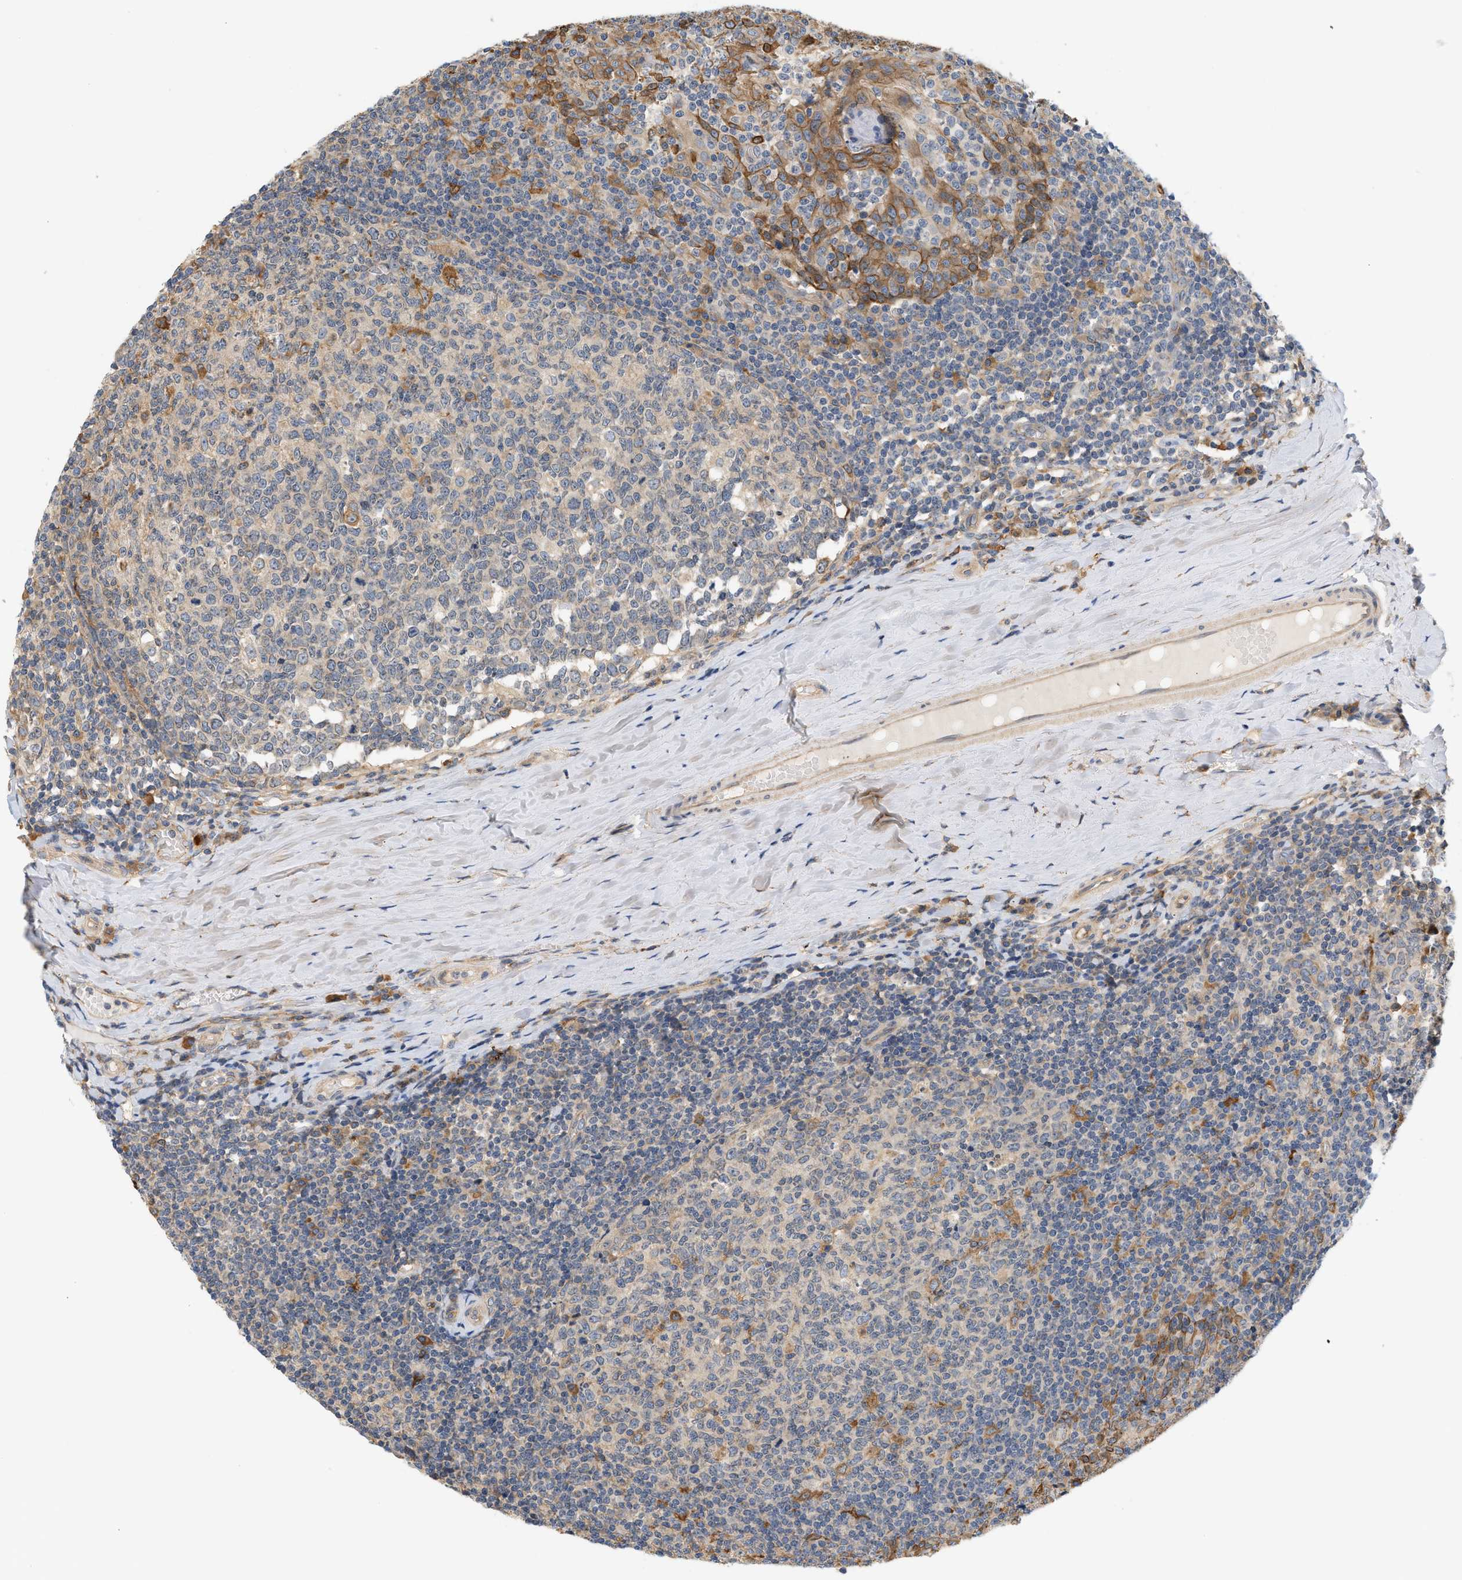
{"staining": {"intensity": "moderate", "quantity": "<25%", "location": "cytoplasmic/membranous"}, "tissue": "tonsil", "cell_type": "Germinal center cells", "image_type": "normal", "snomed": [{"axis": "morphology", "description": "Normal tissue, NOS"}, {"axis": "topography", "description": "Tonsil"}], "caption": "Tonsil stained with DAB IHC displays low levels of moderate cytoplasmic/membranous expression in approximately <25% of germinal center cells.", "gene": "CTXN1", "patient": {"sex": "female", "age": 19}}